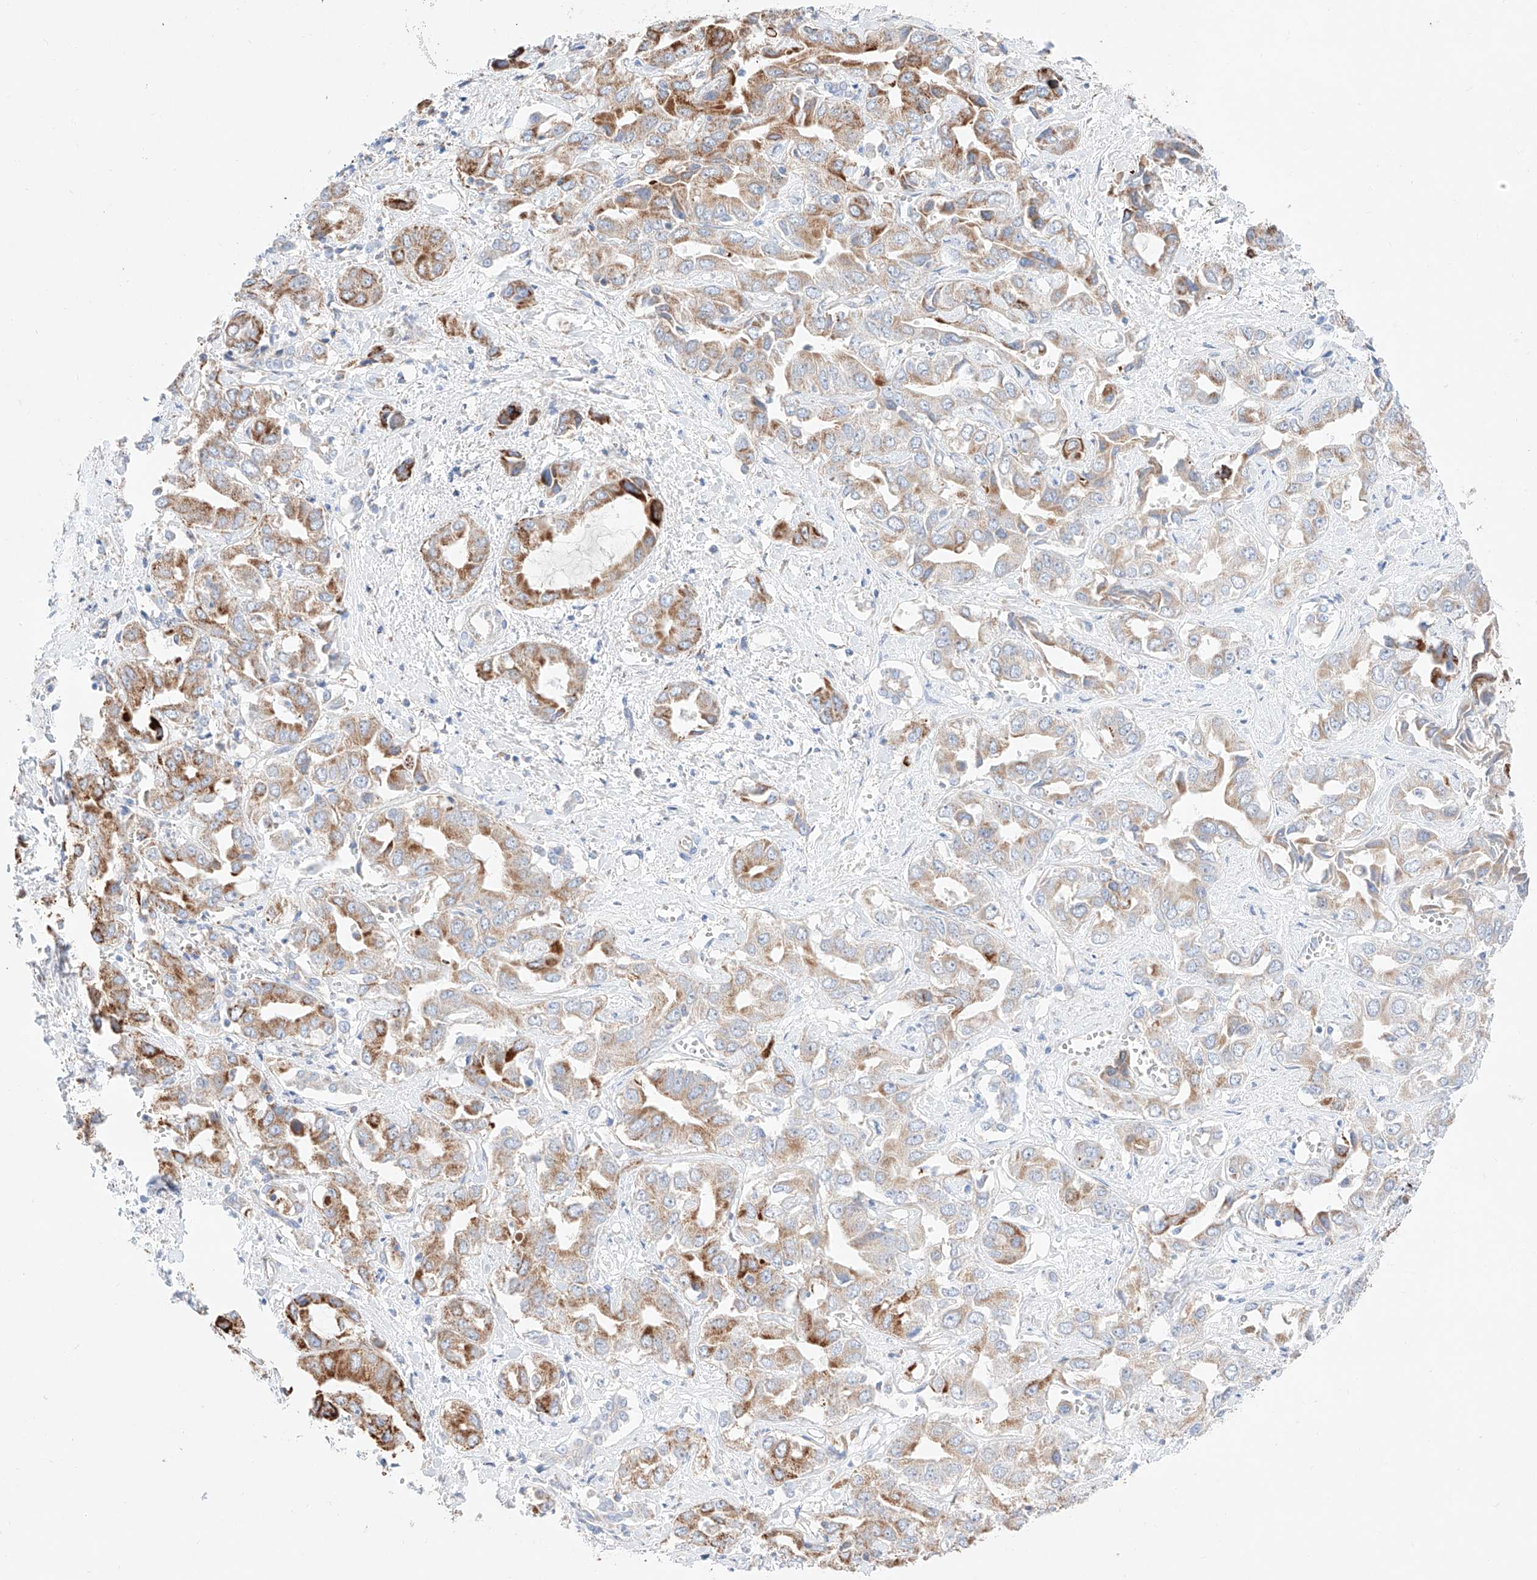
{"staining": {"intensity": "strong", "quantity": "25%-75%", "location": "cytoplasmic/membranous"}, "tissue": "liver cancer", "cell_type": "Tumor cells", "image_type": "cancer", "snomed": [{"axis": "morphology", "description": "Cholangiocarcinoma"}, {"axis": "topography", "description": "Liver"}], "caption": "Liver cholangiocarcinoma was stained to show a protein in brown. There is high levels of strong cytoplasmic/membranous staining in approximately 25%-75% of tumor cells. The staining was performed using DAB (3,3'-diaminobenzidine) to visualize the protein expression in brown, while the nuclei were stained in blue with hematoxylin (Magnification: 20x).", "gene": "KTI12", "patient": {"sex": "female", "age": 52}}